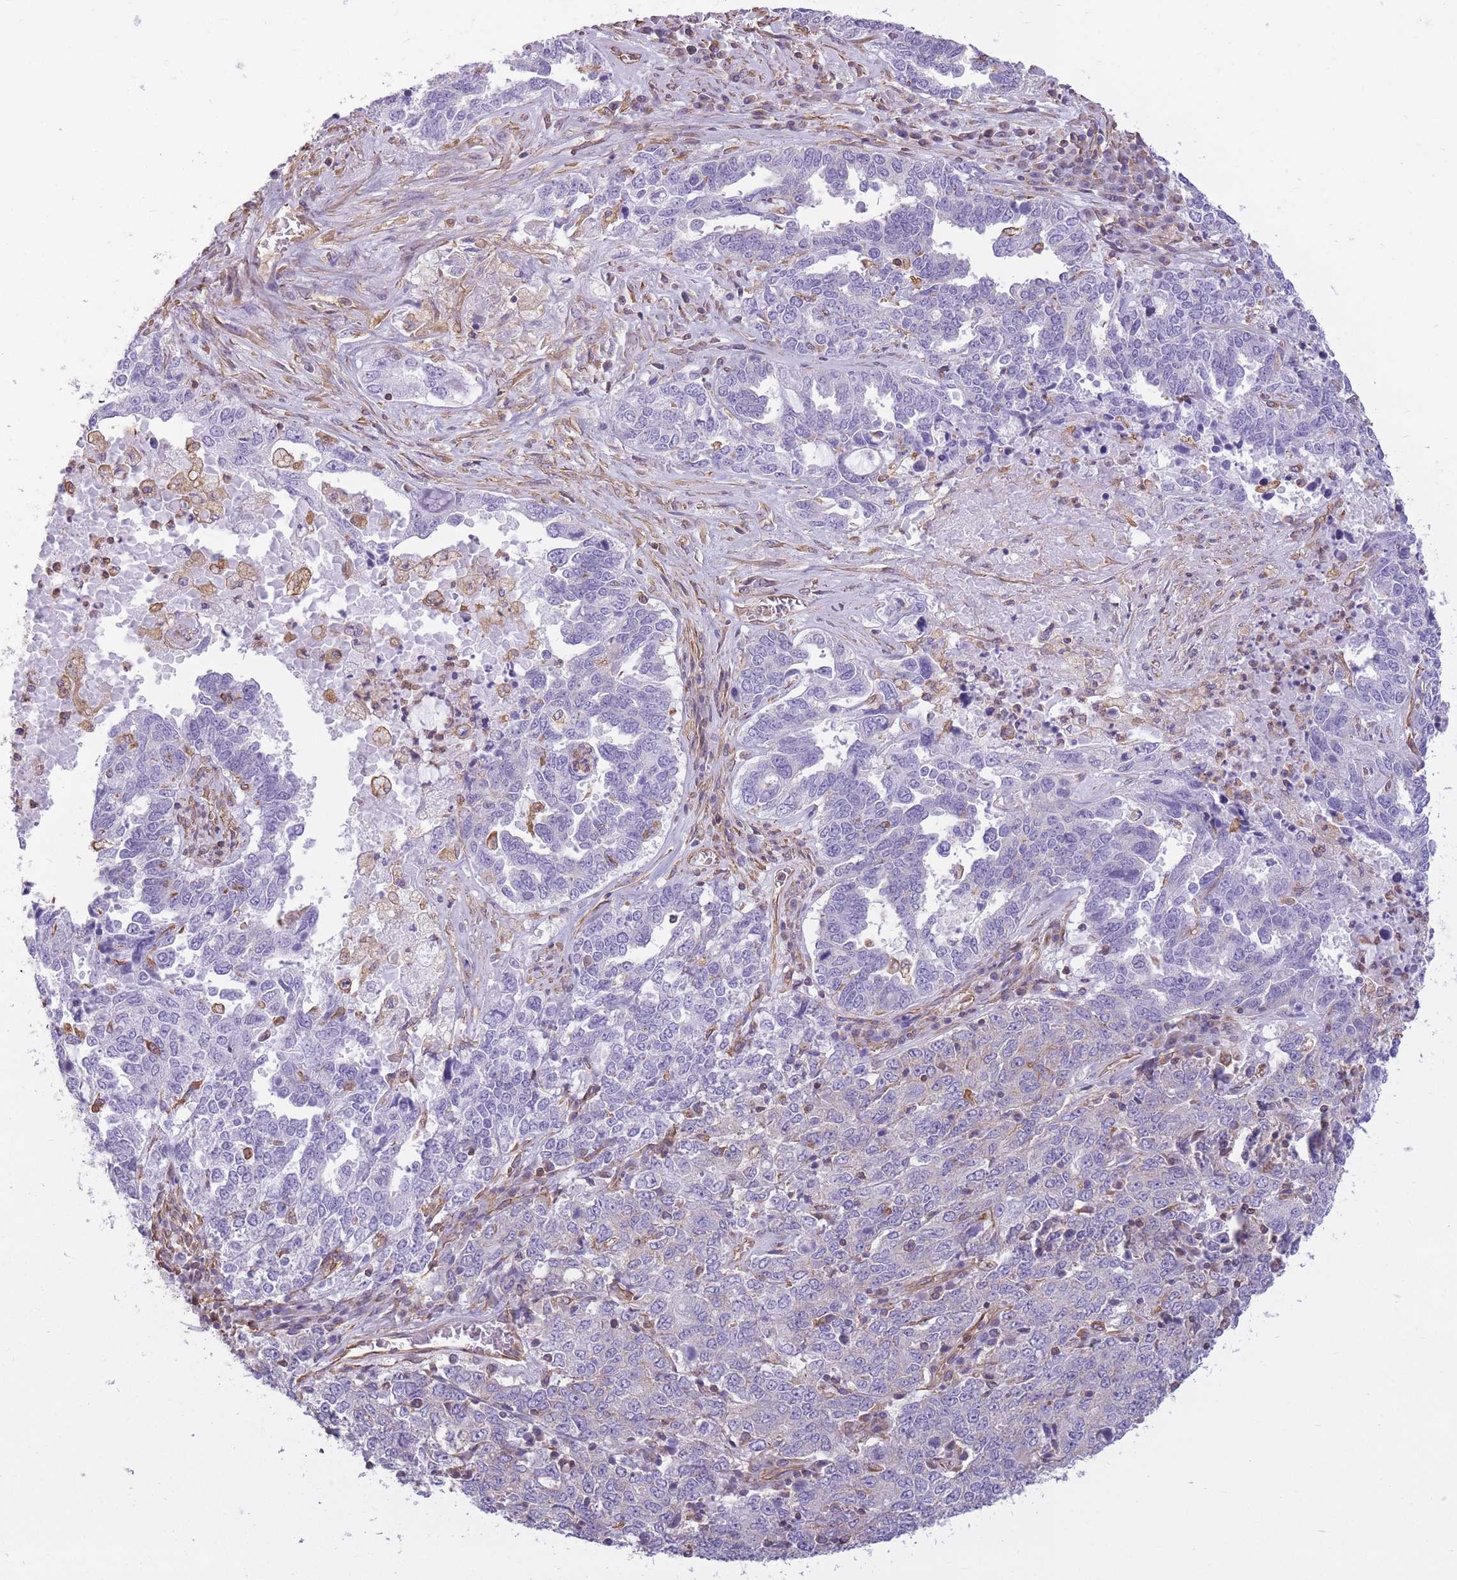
{"staining": {"intensity": "negative", "quantity": "none", "location": "none"}, "tissue": "ovarian cancer", "cell_type": "Tumor cells", "image_type": "cancer", "snomed": [{"axis": "morphology", "description": "Carcinoma, endometroid"}, {"axis": "topography", "description": "Ovary"}], "caption": "A histopathology image of human ovarian endometroid carcinoma is negative for staining in tumor cells.", "gene": "ADD1", "patient": {"sex": "female", "age": 62}}